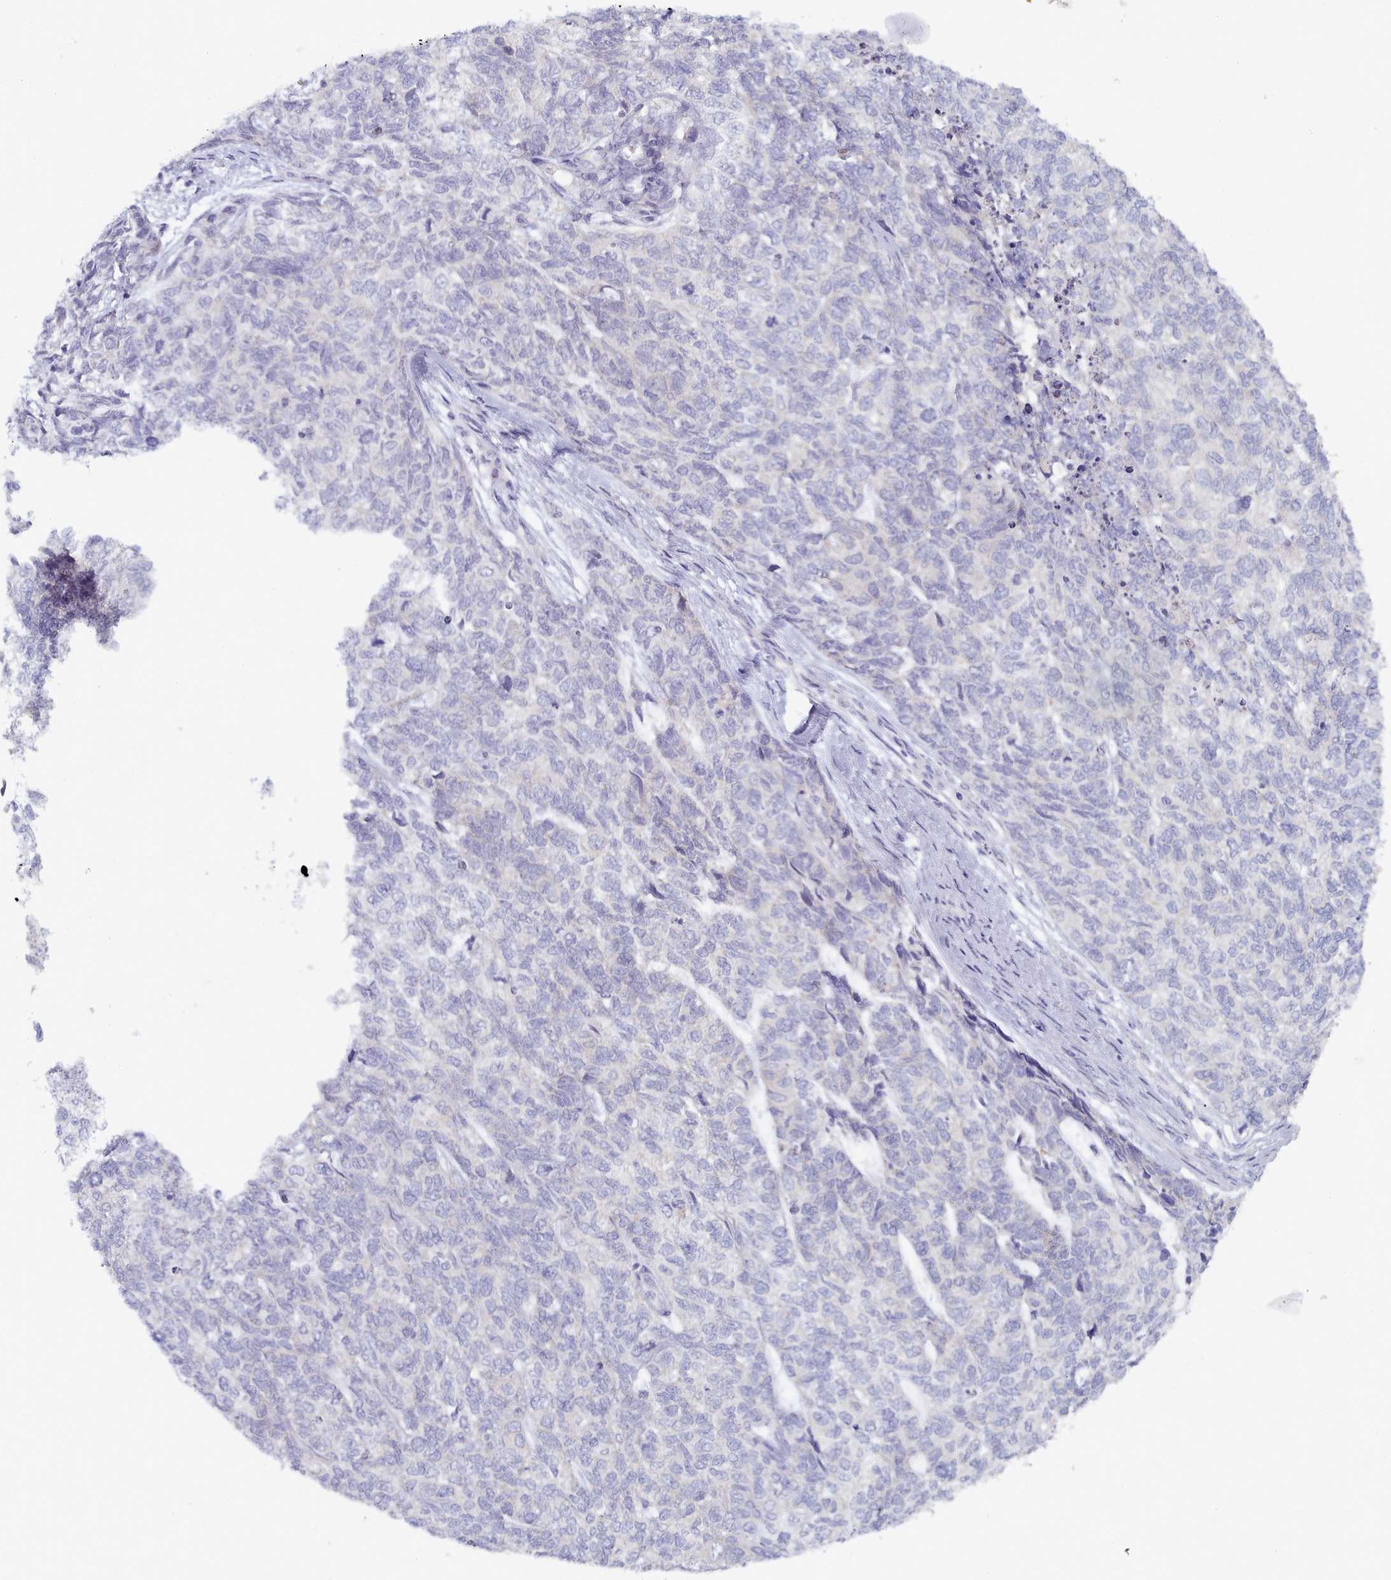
{"staining": {"intensity": "negative", "quantity": "none", "location": "none"}, "tissue": "cervical cancer", "cell_type": "Tumor cells", "image_type": "cancer", "snomed": [{"axis": "morphology", "description": "Squamous cell carcinoma, NOS"}, {"axis": "topography", "description": "Cervix"}], "caption": "Histopathology image shows no significant protein positivity in tumor cells of cervical cancer.", "gene": "TYW1B", "patient": {"sex": "female", "age": 63}}